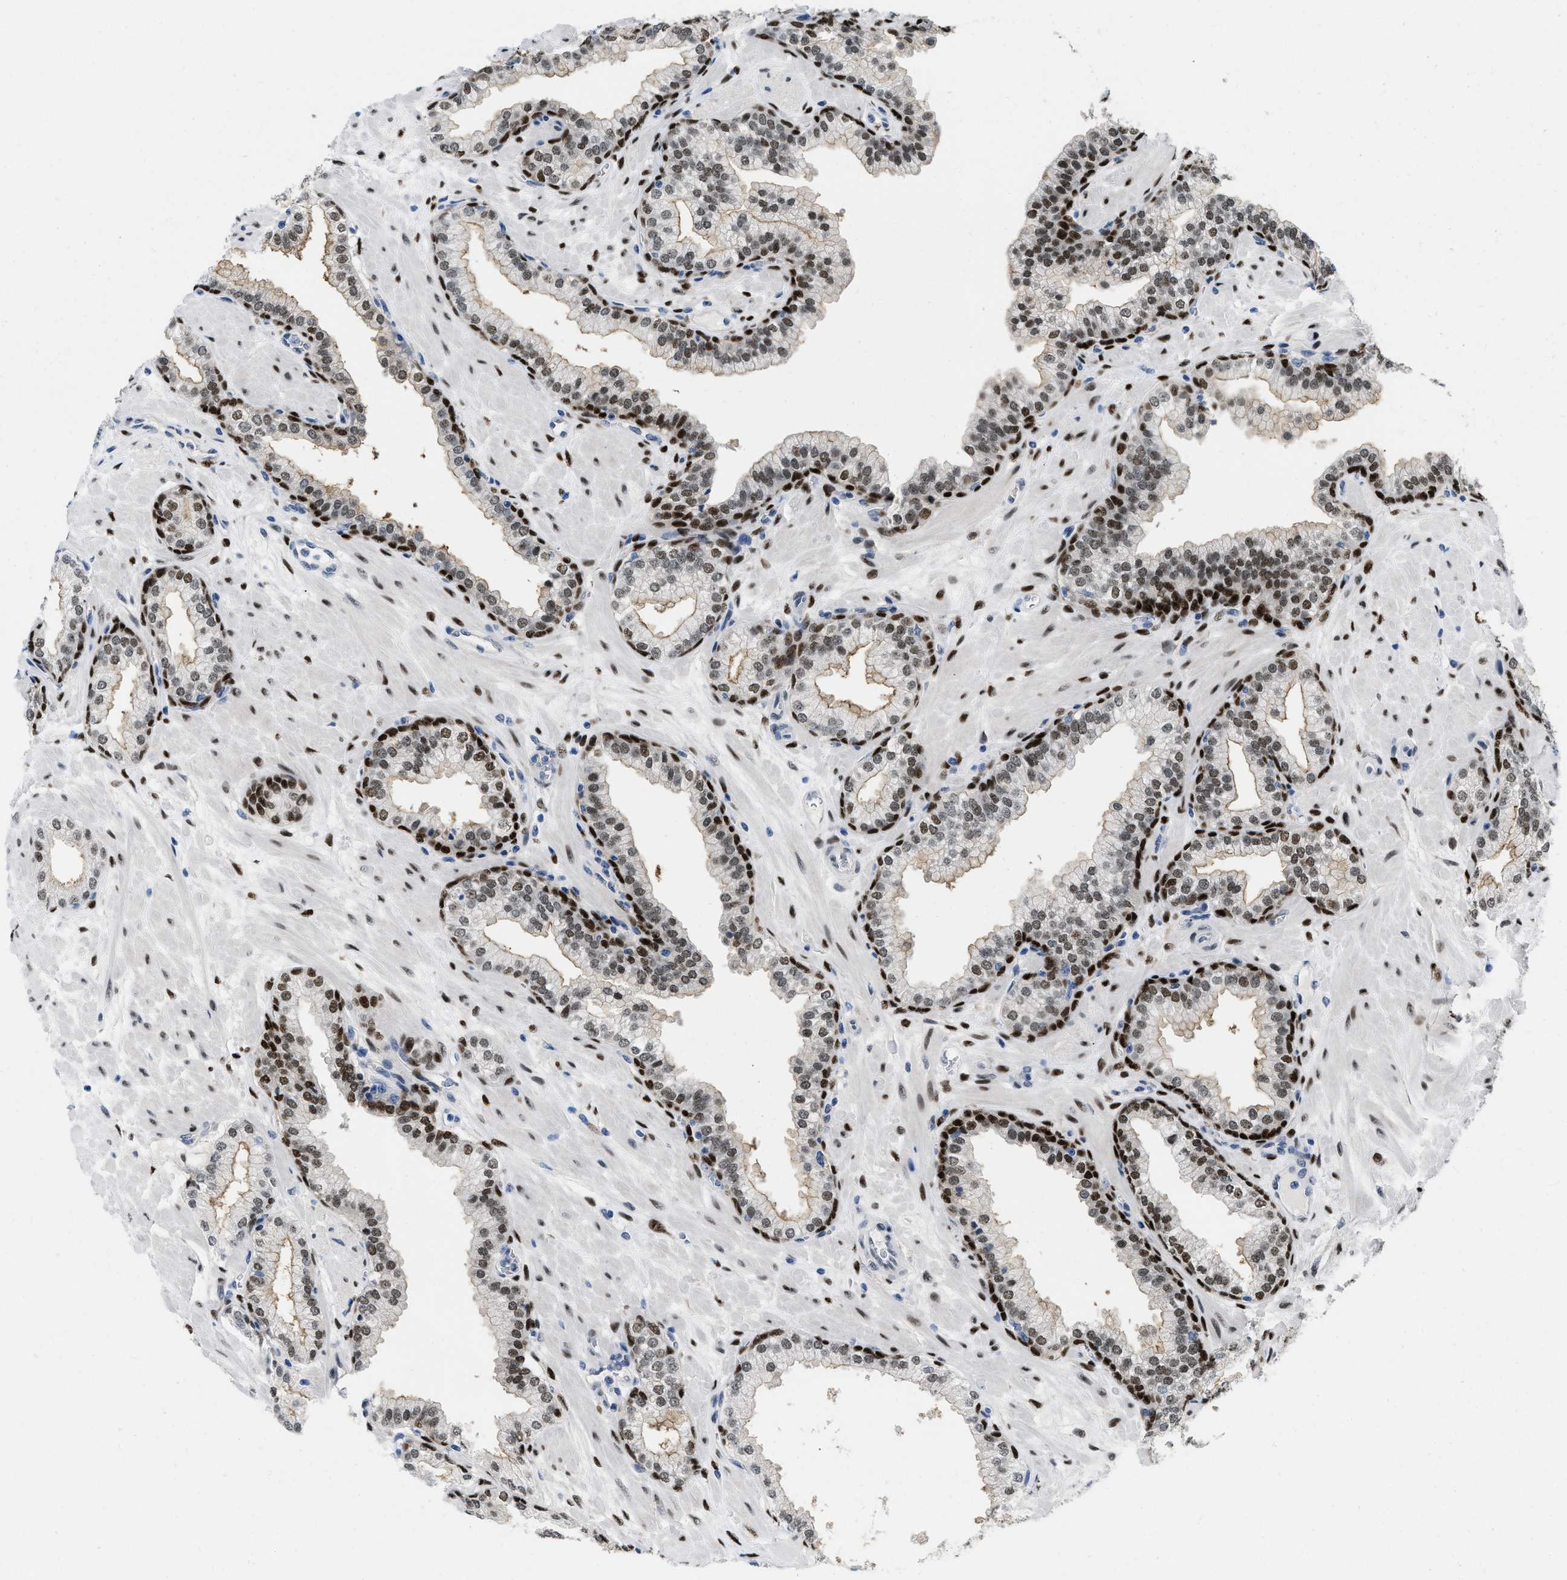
{"staining": {"intensity": "strong", "quantity": ">75%", "location": "nuclear"}, "tissue": "prostate", "cell_type": "Glandular cells", "image_type": "normal", "snomed": [{"axis": "morphology", "description": "Normal tissue, NOS"}, {"axis": "morphology", "description": "Urothelial carcinoma, Low grade"}, {"axis": "topography", "description": "Urinary bladder"}, {"axis": "topography", "description": "Prostate"}], "caption": "Glandular cells reveal high levels of strong nuclear staining in approximately >75% of cells in benign prostate.", "gene": "NFIX", "patient": {"sex": "male", "age": 60}}